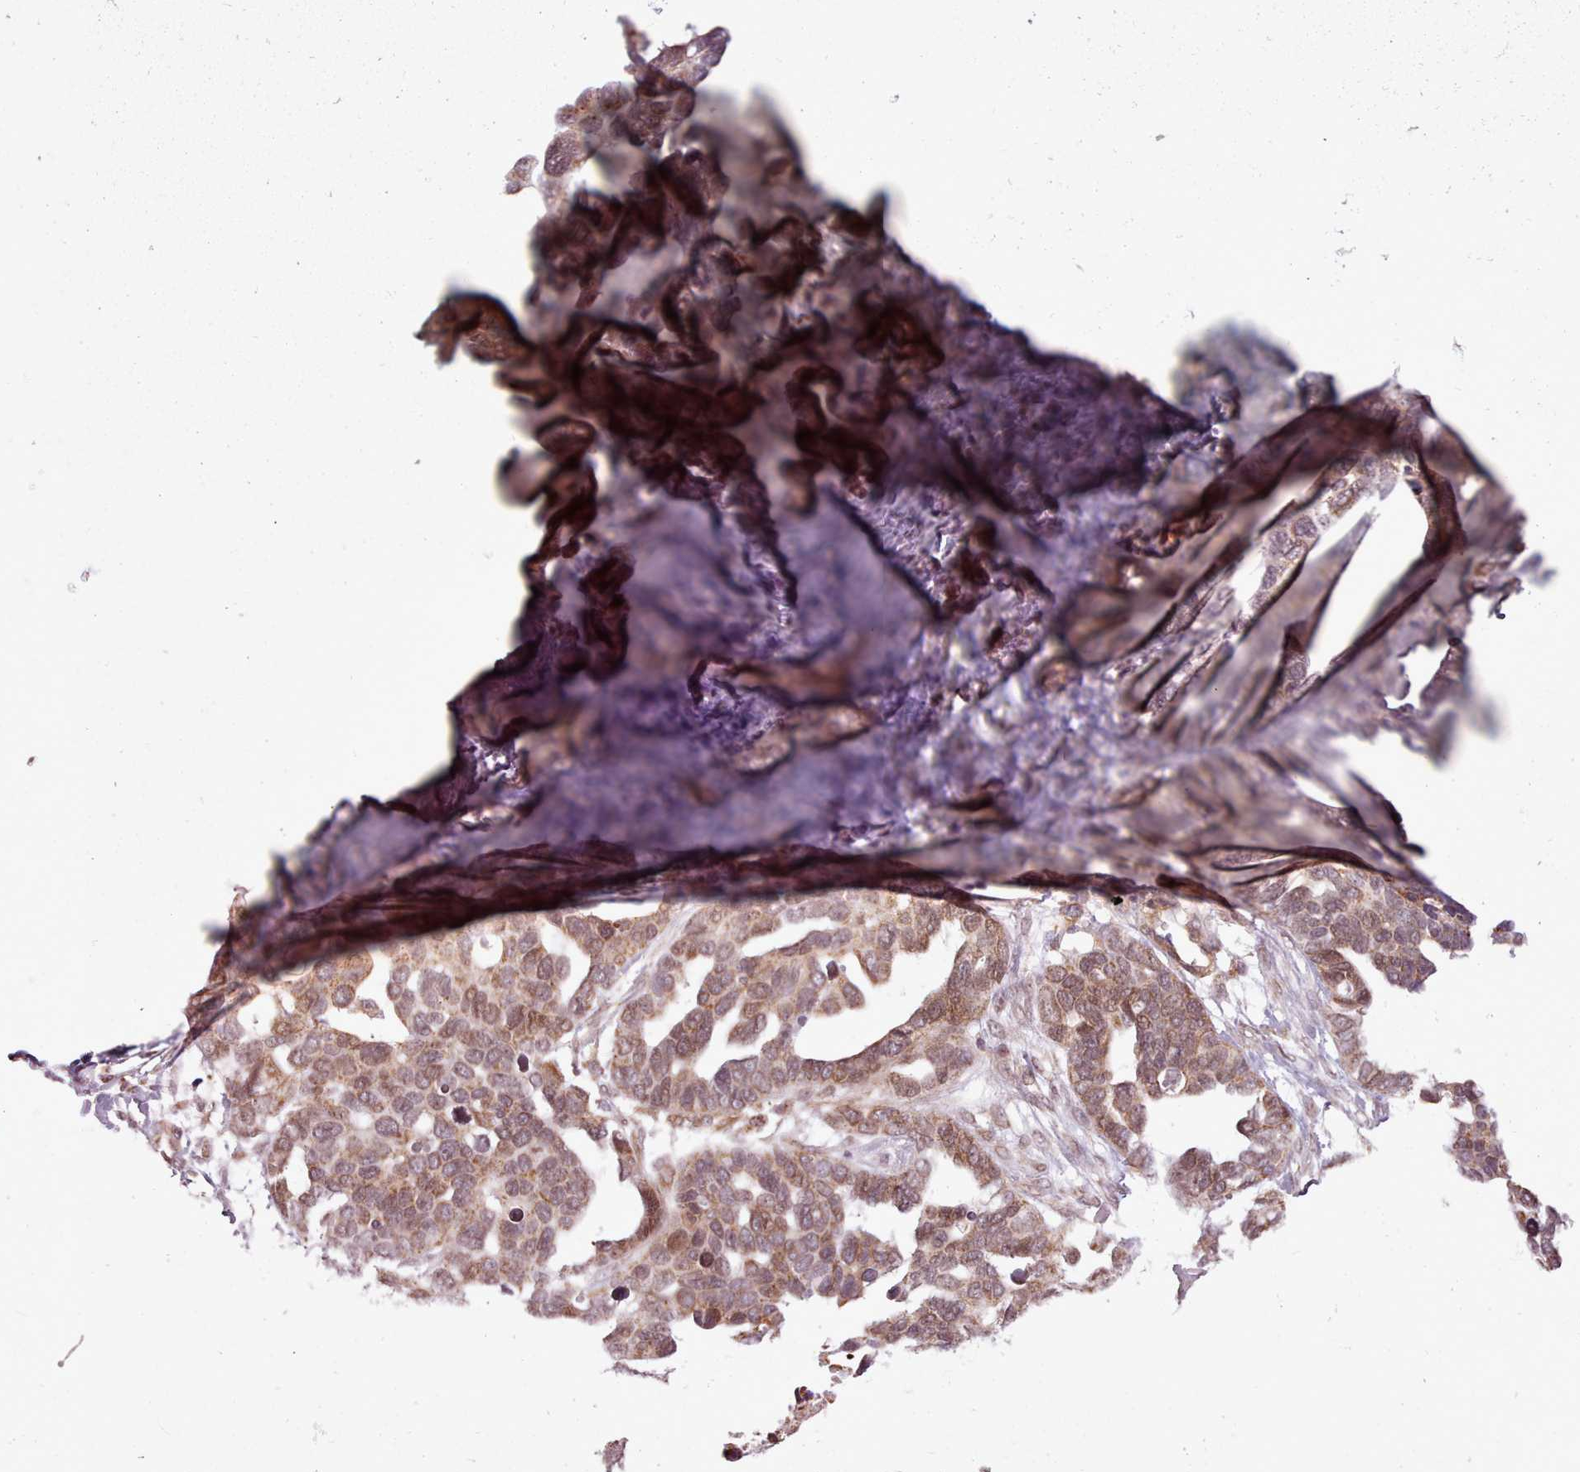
{"staining": {"intensity": "moderate", "quantity": ">75%", "location": "cytoplasmic/membranous"}, "tissue": "ovarian cancer", "cell_type": "Tumor cells", "image_type": "cancer", "snomed": [{"axis": "morphology", "description": "Cystadenocarcinoma, serous, NOS"}, {"axis": "topography", "description": "Ovary"}], "caption": "IHC of ovarian cancer demonstrates medium levels of moderate cytoplasmic/membranous positivity in approximately >75% of tumor cells.", "gene": "ZMYM4", "patient": {"sex": "female", "age": 54}}